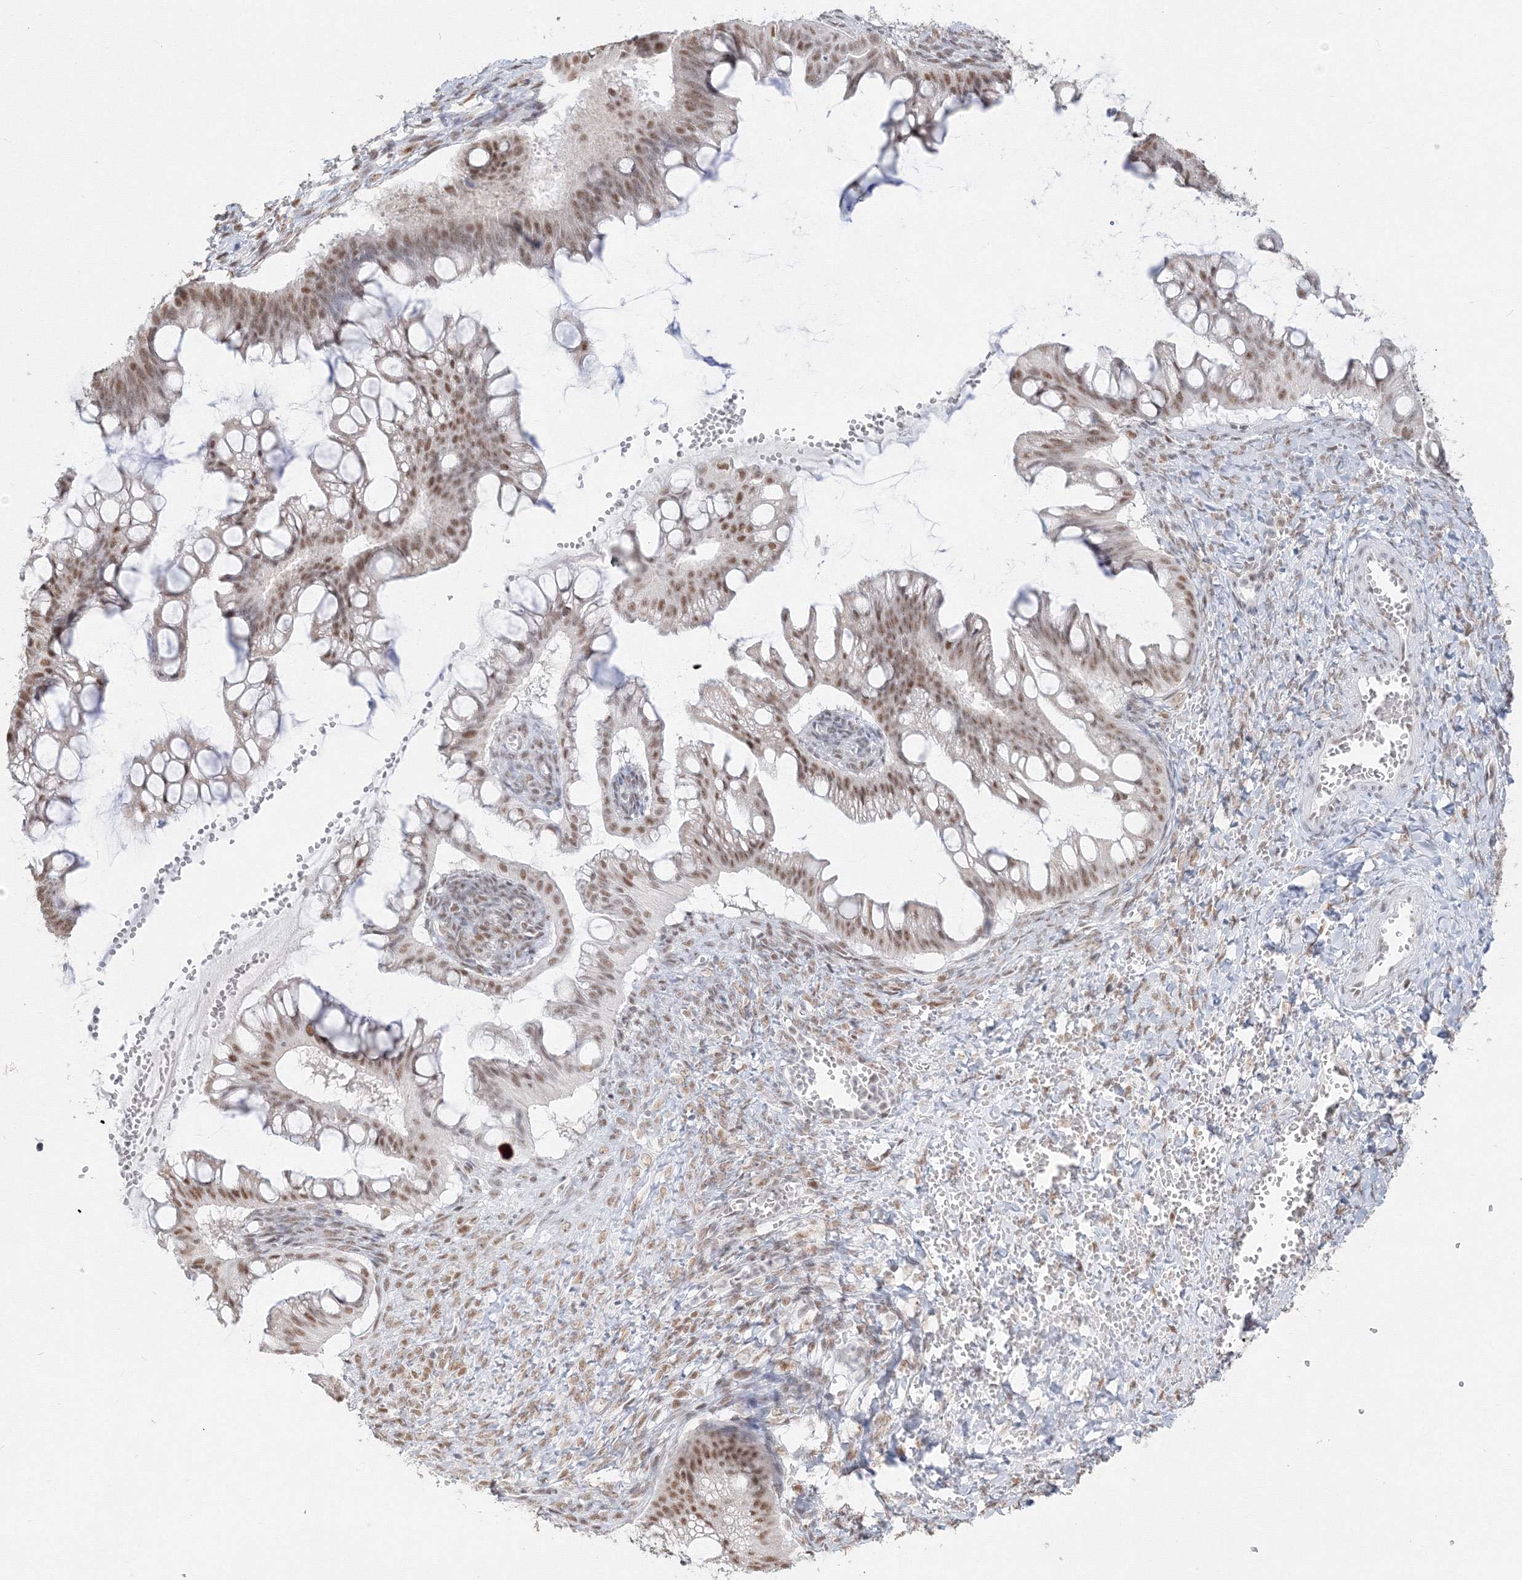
{"staining": {"intensity": "moderate", "quantity": ">75%", "location": "nuclear"}, "tissue": "ovarian cancer", "cell_type": "Tumor cells", "image_type": "cancer", "snomed": [{"axis": "morphology", "description": "Cystadenocarcinoma, mucinous, NOS"}, {"axis": "topography", "description": "Ovary"}], "caption": "DAB immunohistochemical staining of mucinous cystadenocarcinoma (ovarian) reveals moderate nuclear protein positivity in approximately >75% of tumor cells.", "gene": "PPP4R2", "patient": {"sex": "female", "age": 73}}